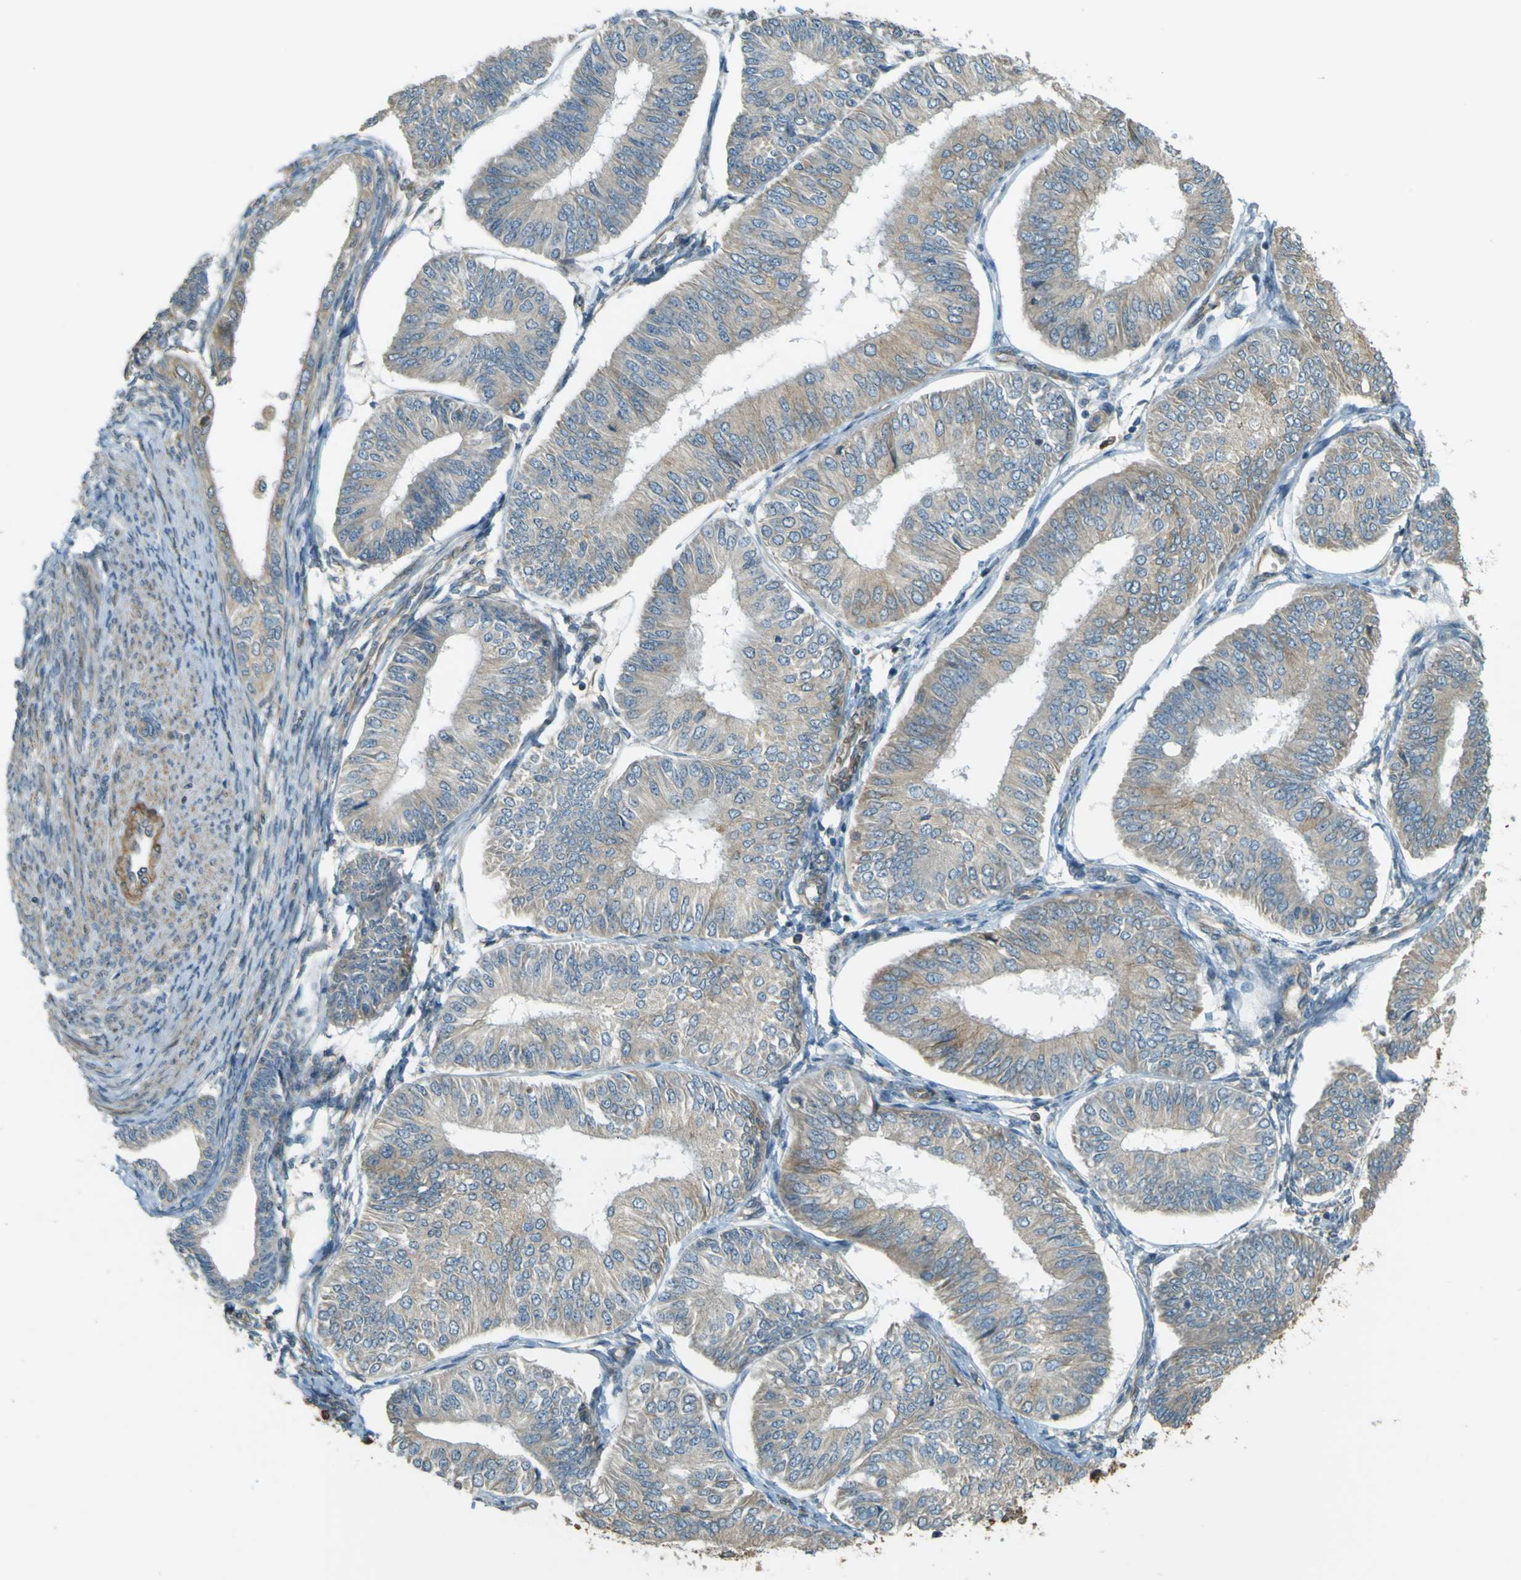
{"staining": {"intensity": "weak", "quantity": "<25%", "location": "cytoplasmic/membranous"}, "tissue": "endometrial cancer", "cell_type": "Tumor cells", "image_type": "cancer", "snomed": [{"axis": "morphology", "description": "Adenocarcinoma, NOS"}, {"axis": "topography", "description": "Endometrium"}], "caption": "Tumor cells show no significant staining in endometrial cancer.", "gene": "LPCAT1", "patient": {"sex": "female", "age": 58}}